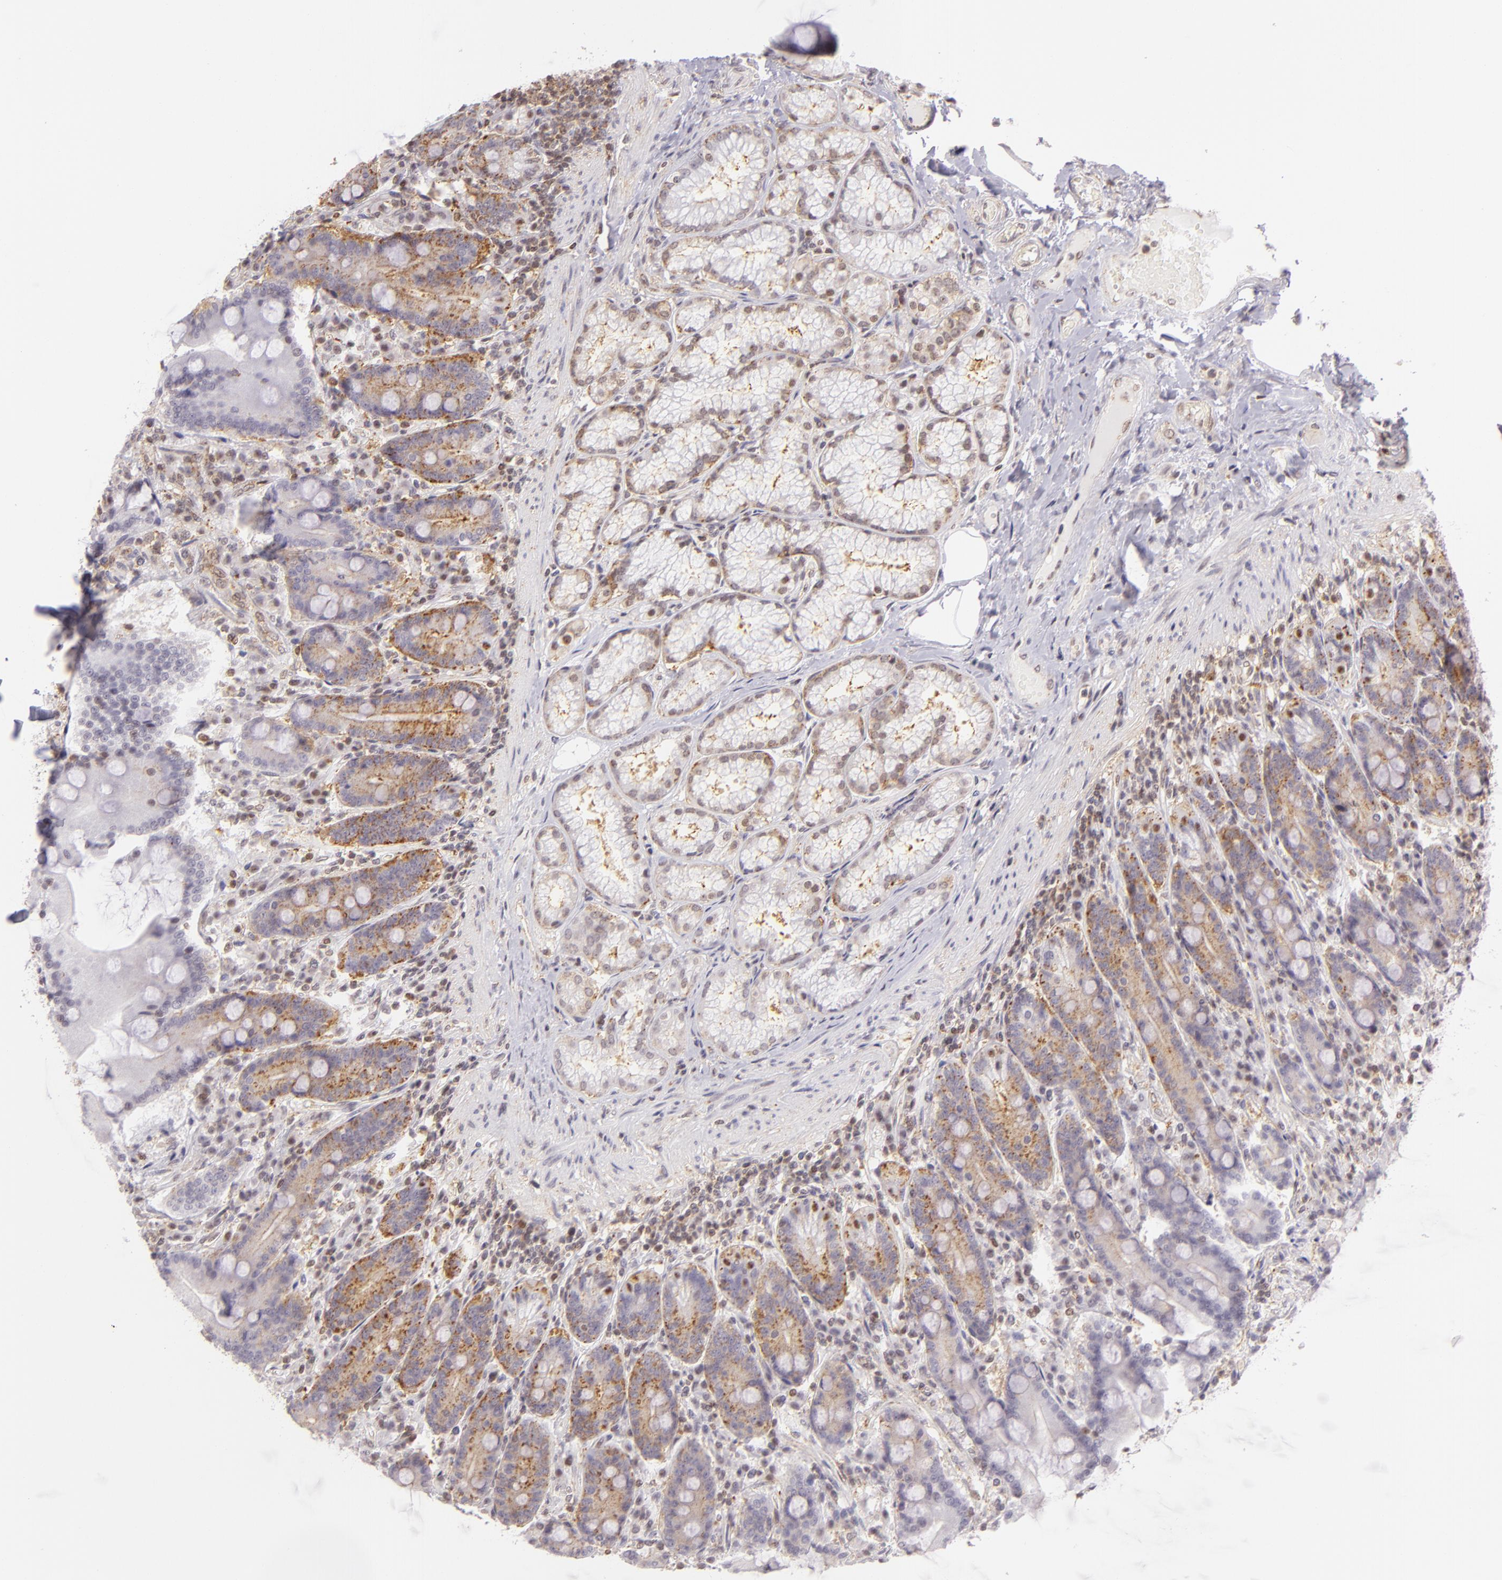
{"staining": {"intensity": "moderate", "quantity": ">75%", "location": "cytoplasmic/membranous"}, "tissue": "duodenum", "cell_type": "Glandular cells", "image_type": "normal", "snomed": [{"axis": "morphology", "description": "Normal tissue, NOS"}, {"axis": "topography", "description": "Duodenum"}], "caption": "Protein staining demonstrates moderate cytoplasmic/membranous positivity in about >75% of glandular cells in unremarkable duodenum.", "gene": "ENSG00000290315", "patient": {"sex": "female", "age": 64}}